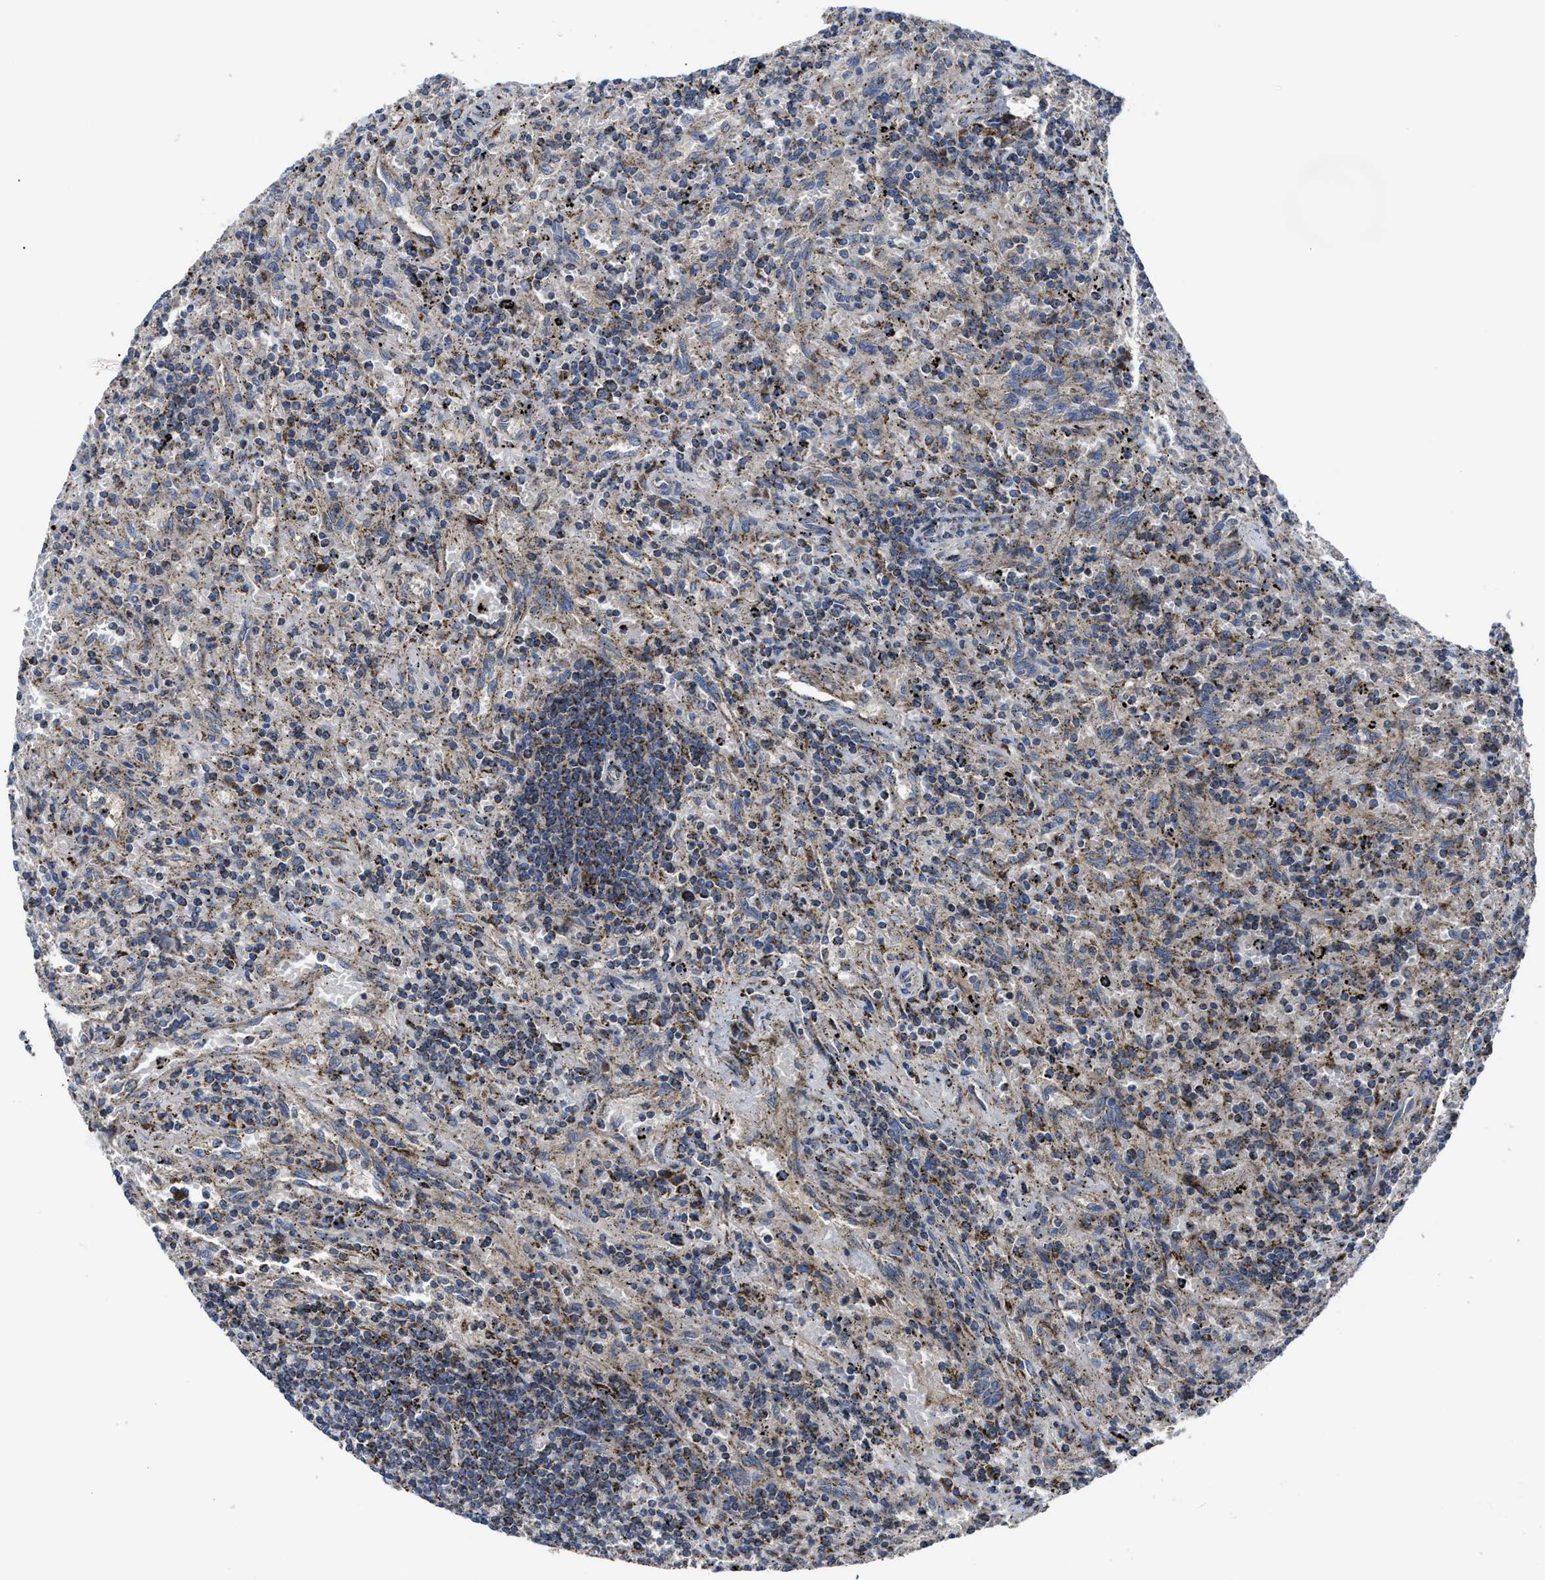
{"staining": {"intensity": "strong", "quantity": "25%-75%", "location": "cytoplasmic/membranous"}, "tissue": "lymphoma", "cell_type": "Tumor cells", "image_type": "cancer", "snomed": [{"axis": "morphology", "description": "Malignant lymphoma, non-Hodgkin's type, Low grade"}, {"axis": "topography", "description": "Spleen"}], "caption": "Brown immunohistochemical staining in lymphoma reveals strong cytoplasmic/membranous staining in approximately 25%-75% of tumor cells.", "gene": "PASK", "patient": {"sex": "male", "age": 76}}